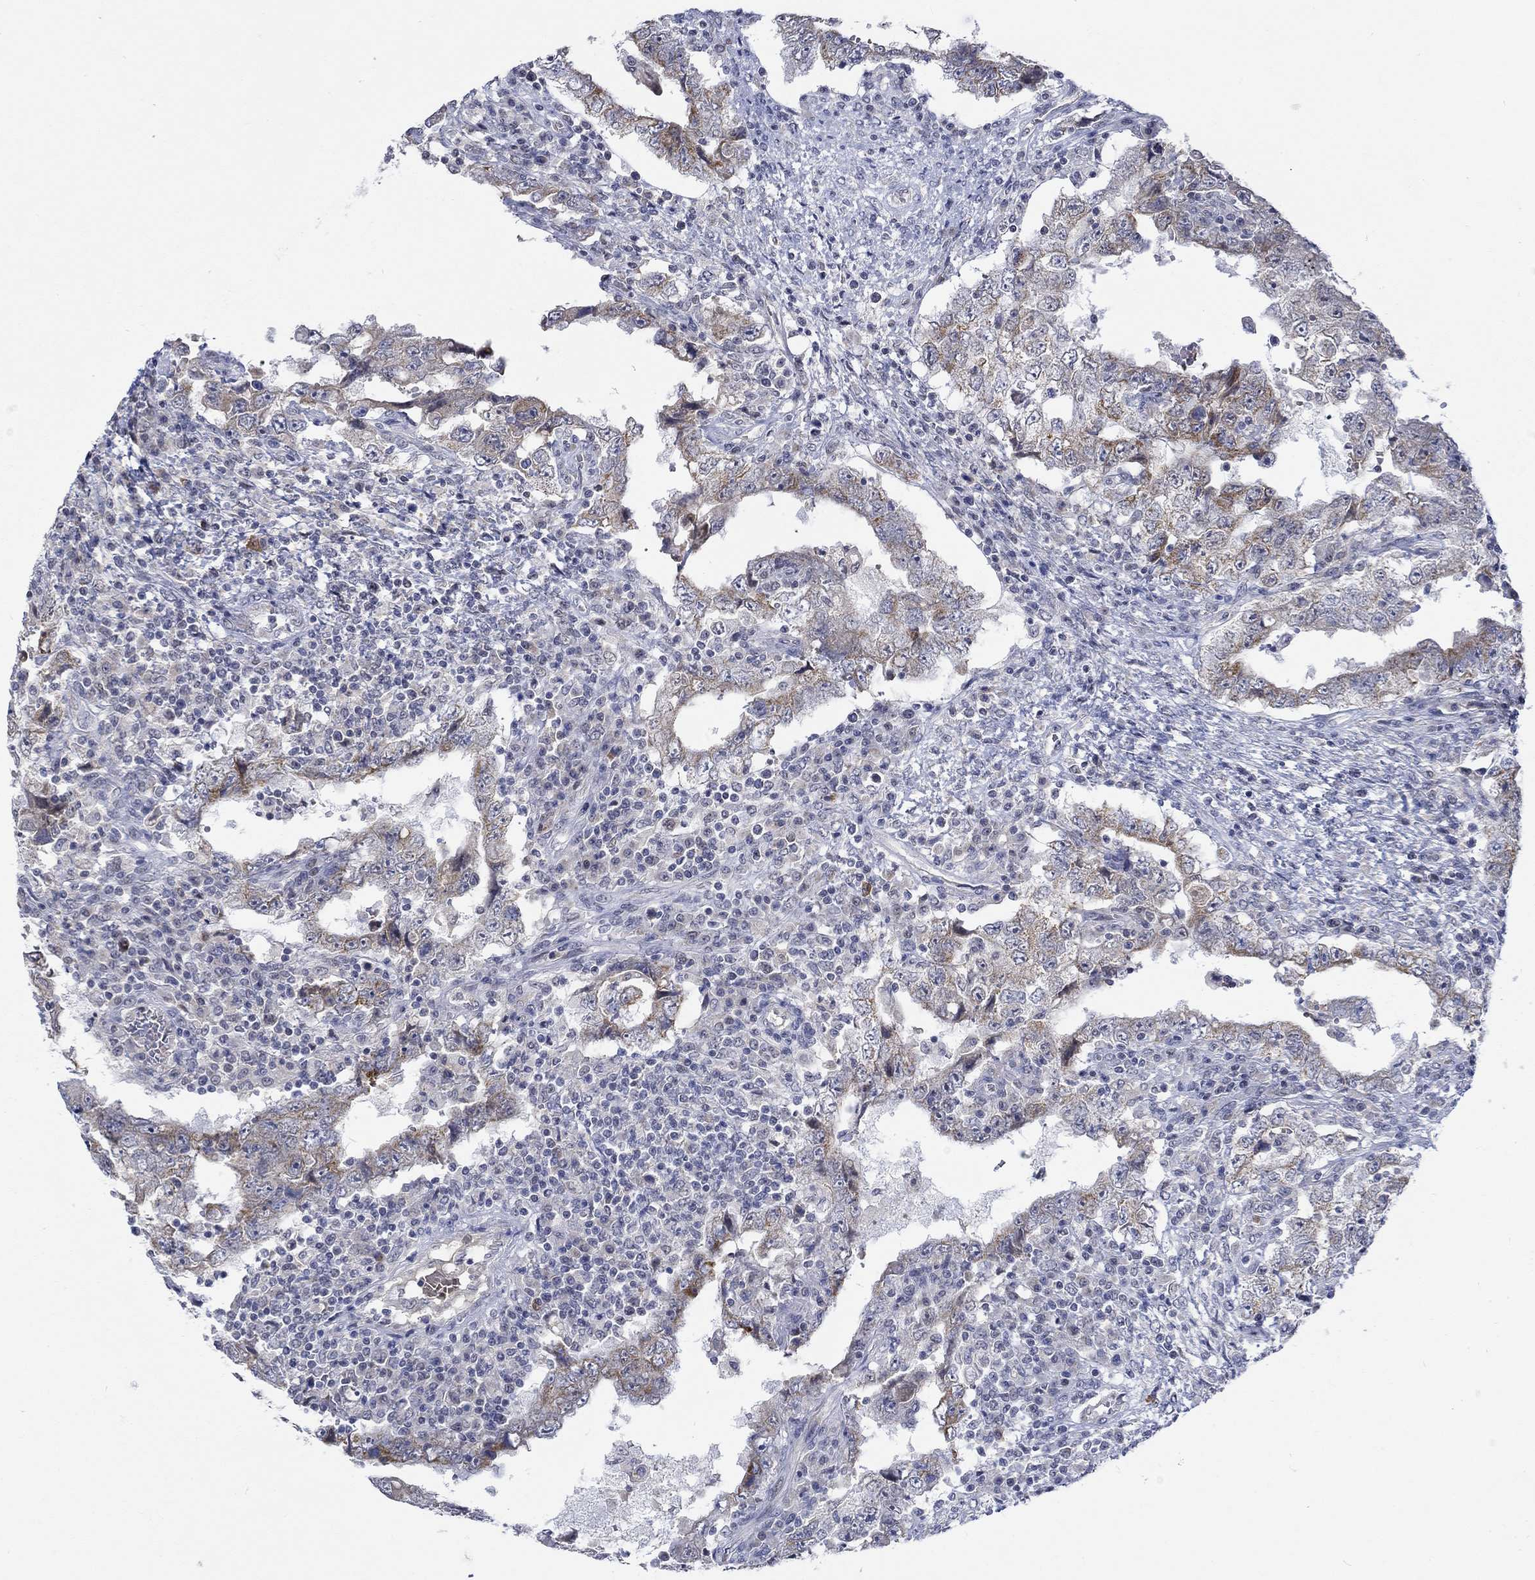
{"staining": {"intensity": "moderate", "quantity": "25%-75%", "location": "cytoplasmic/membranous"}, "tissue": "testis cancer", "cell_type": "Tumor cells", "image_type": "cancer", "snomed": [{"axis": "morphology", "description": "Carcinoma, Embryonal, NOS"}, {"axis": "topography", "description": "Testis"}], "caption": "Human testis cancer stained for a protein (brown) exhibits moderate cytoplasmic/membranous positive staining in about 25%-75% of tumor cells.", "gene": "WASF1", "patient": {"sex": "male", "age": 26}}